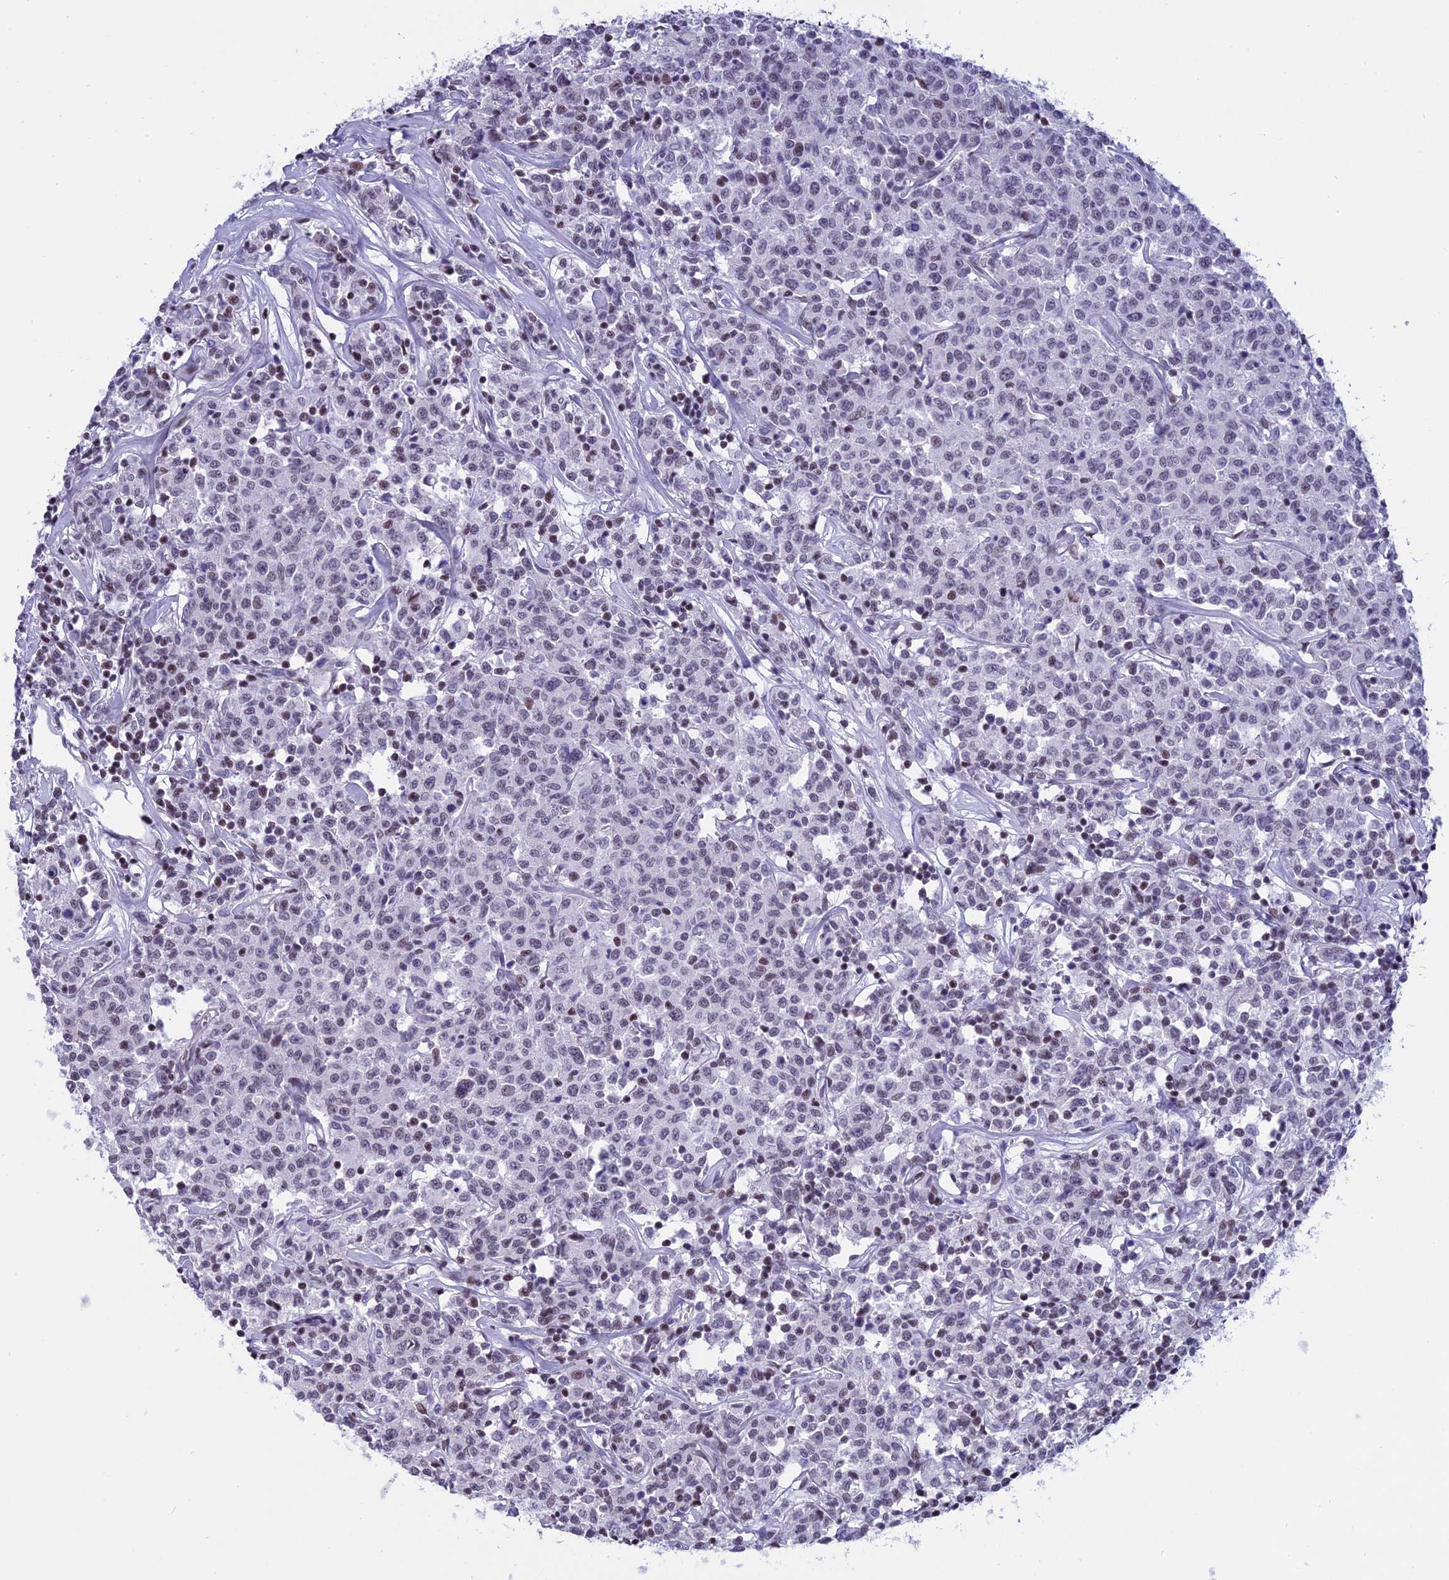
{"staining": {"intensity": "weak", "quantity": "25%-75%", "location": "nuclear"}, "tissue": "lymphoma", "cell_type": "Tumor cells", "image_type": "cancer", "snomed": [{"axis": "morphology", "description": "Malignant lymphoma, non-Hodgkin's type, Low grade"}, {"axis": "topography", "description": "Small intestine"}], "caption": "Human malignant lymphoma, non-Hodgkin's type (low-grade) stained with a protein marker exhibits weak staining in tumor cells.", "gene": "SPIRE2", "patient": {"sex": "female", "age": 59}}